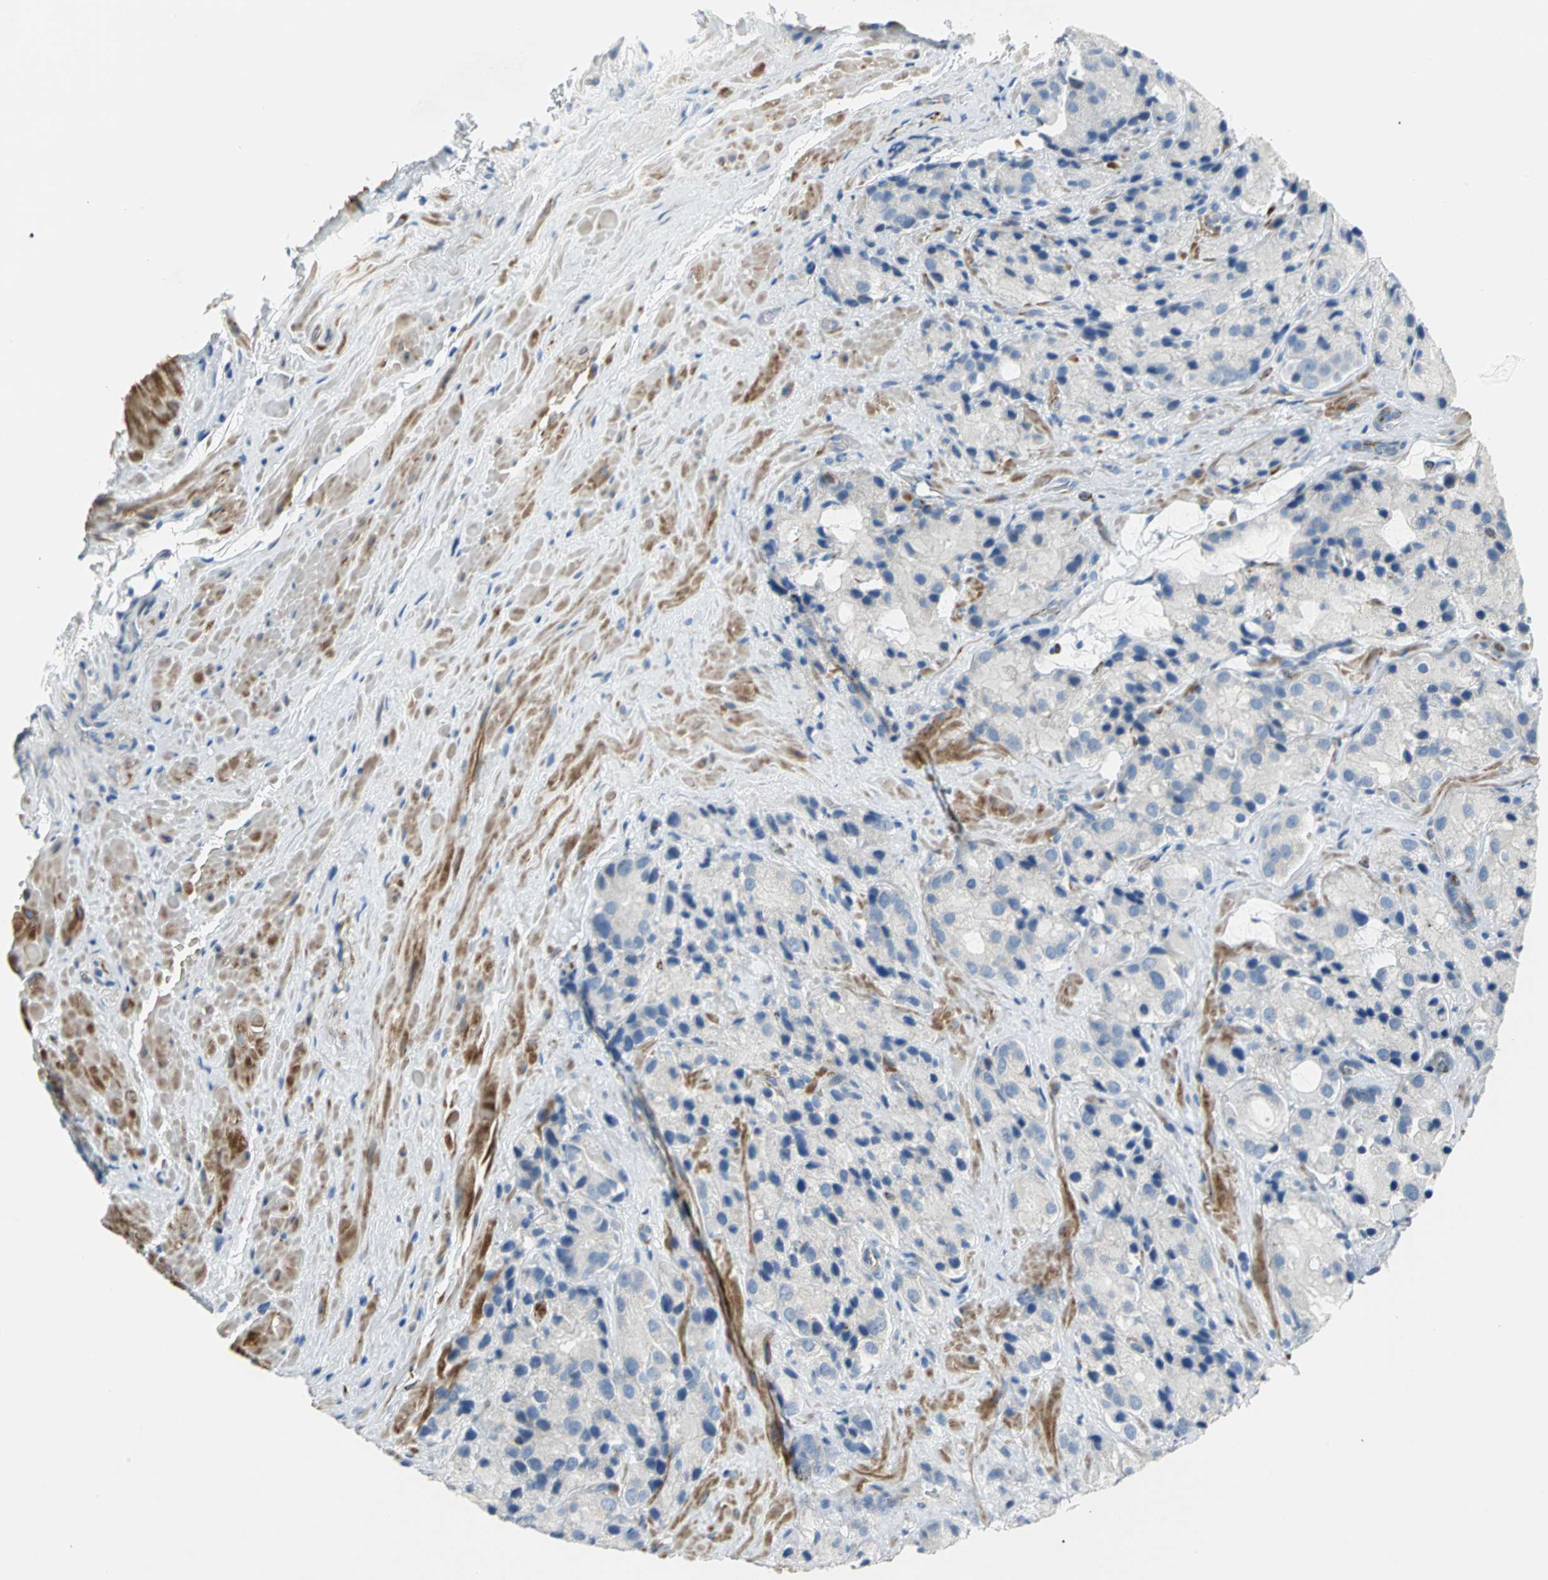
{"staining": {"intensity": "negative", "quantity": "none", "location": "none"}, "tissue": "prostate cancer", "cell_type": "Tumor cells", "image_type": "cancer", "snomed": [{"axis": "morphology", "description": "Adenocarcinoma, High grade"}, {"axis": "topography", "description": "Prostate"}], "caption": "Immunohistochemical staining of human prostate cancer (high-grade adenocarcinoma) reveals no significant expression in tumor cells.", "gene": "ALOX15", "patient": {"sex": "male", "age": 70}}